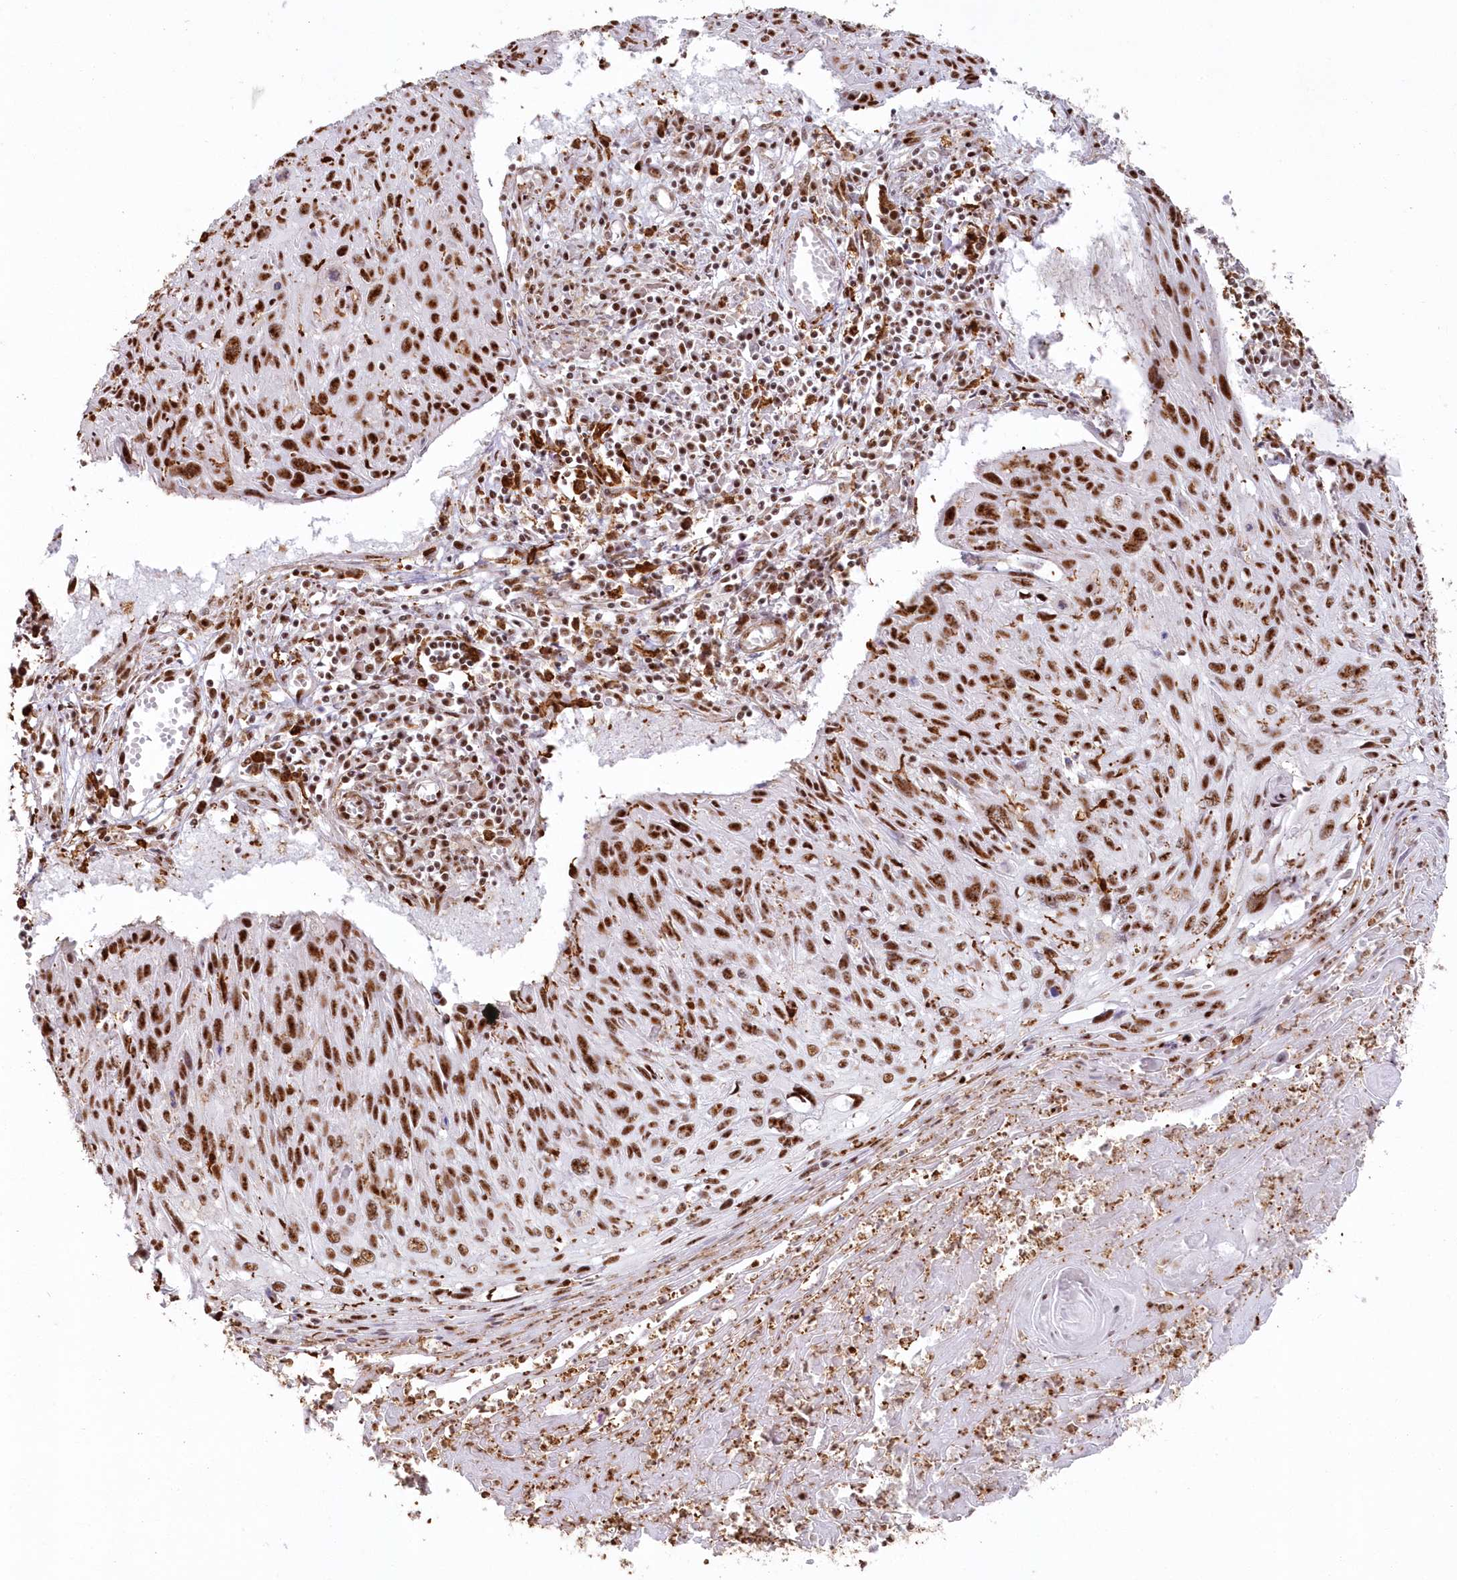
{"staining": {"intensity": "strong", "quantity": ">75%", "location": "nuclear"}, "tissue": "cervical cancer", "cell_type": "Tumor cells", "image_type": "cancer", "snomed": [{"axis": "morphology", "description": "Squamous cell carcinoma, NOS"}, {"axis": "topography", "description": "Cervix"}], "caption": "The image shows immunohistochemical staining of cervical cancer. There is strong nuclear positivity is identified in approximately >75% of tumor cells. (Brightfield microscopy of DAB IHC at high magnification).", "gene": "DDX46", "patient": {"sex": "female", "age": 51}}